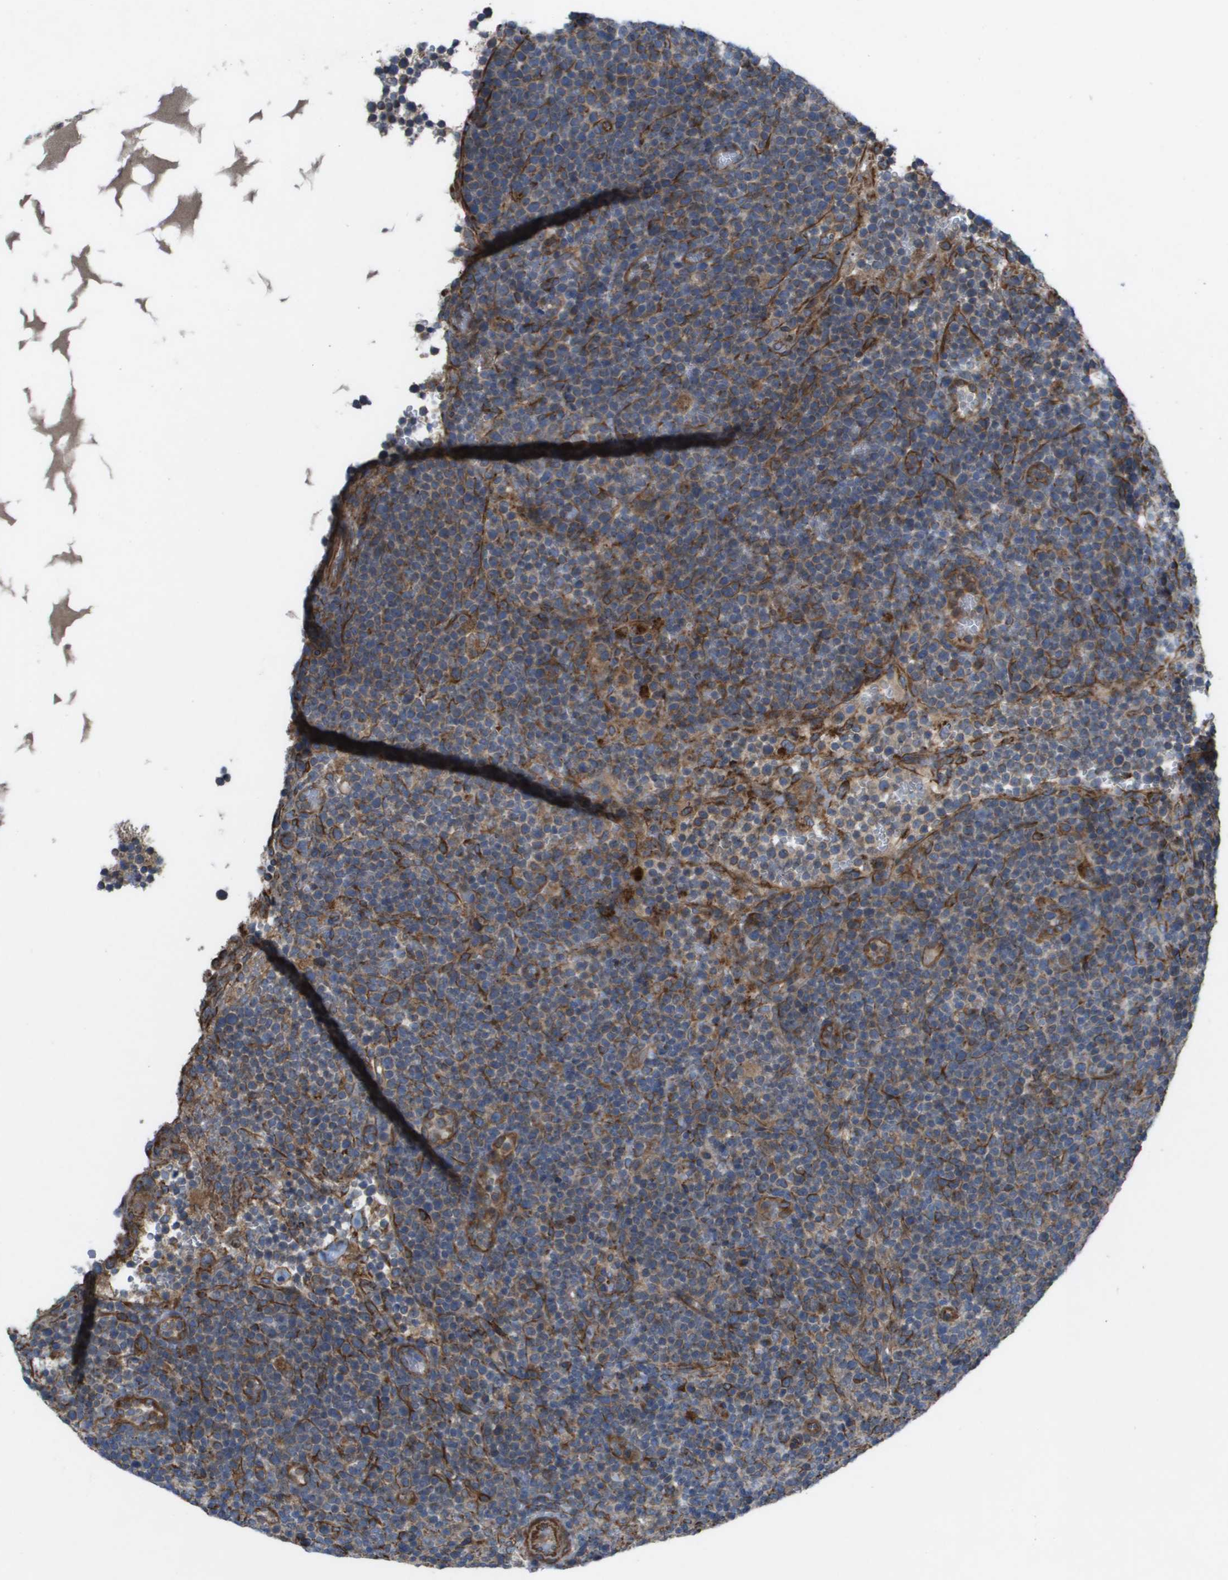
{"staining": {"intensity": "weak", "quantity": "25%-75%", "location": "cytoplasmic/membranous"}, "tissue": "lymphoma", "cell_type": "Tumor cells", "image_type": "cancer", "snomed": [{"axis": "morphology", "description": "Malignant lymphoma, non-Hodgkin's type, High grade"}, {"axis": "topography", "description": "Lymph node"}], "caption": "Approximately 25%-75% of tumor cells in lymphoma reveal weak cytoplasmic/membranous protein staining as visualized by brown immunohistochemical staining.", "gene": "SLC6A9", "patient": {"sex": "male", "age": 61}}